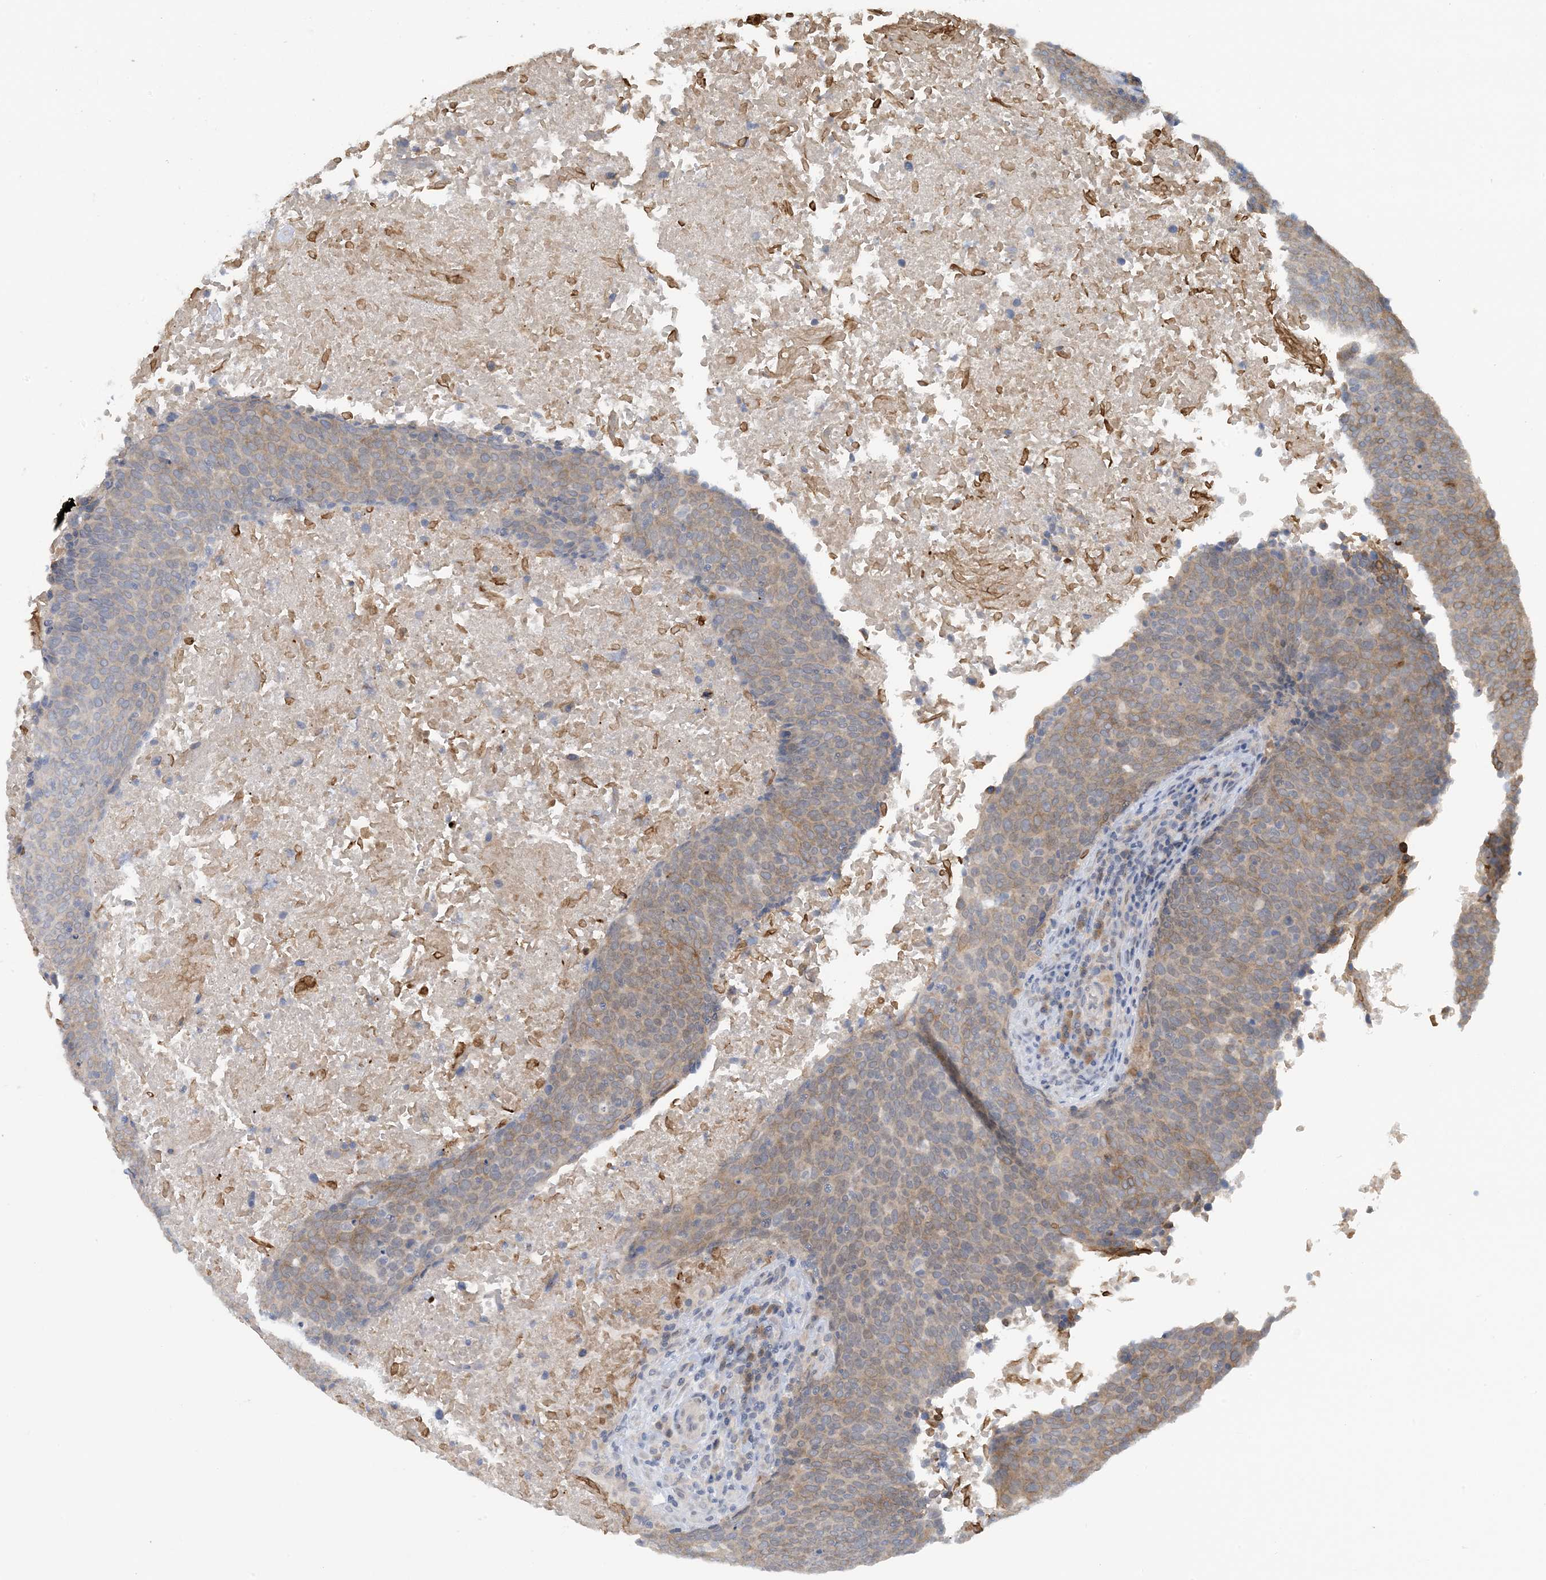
{"staining": {"intensity": "weak", "quantity": ">75%", "location": "cytoplasmic/membranous"}, "tissue": "head and neck cancer", "cell_type": "Tumor cells", "image_type": "cancer", "snomed": [{"axis": "morphology", "description": "Squamous cell carcinoma, NOS"}, {"axis": "morphology", "description": "Squamous cell carcinoma, metastatic, NOS"}, {"axis": "topography", "description": "Lymph node"}, {"axis": "topography", "description": "Head-Neck"}], "caption": "A brown stain shows weak cytoplasmic/membranous positivity of a protein in head and neck cancer tumor cells.", "gene": "ACYP2", "patient": {"sex": "male", "age": 62}}